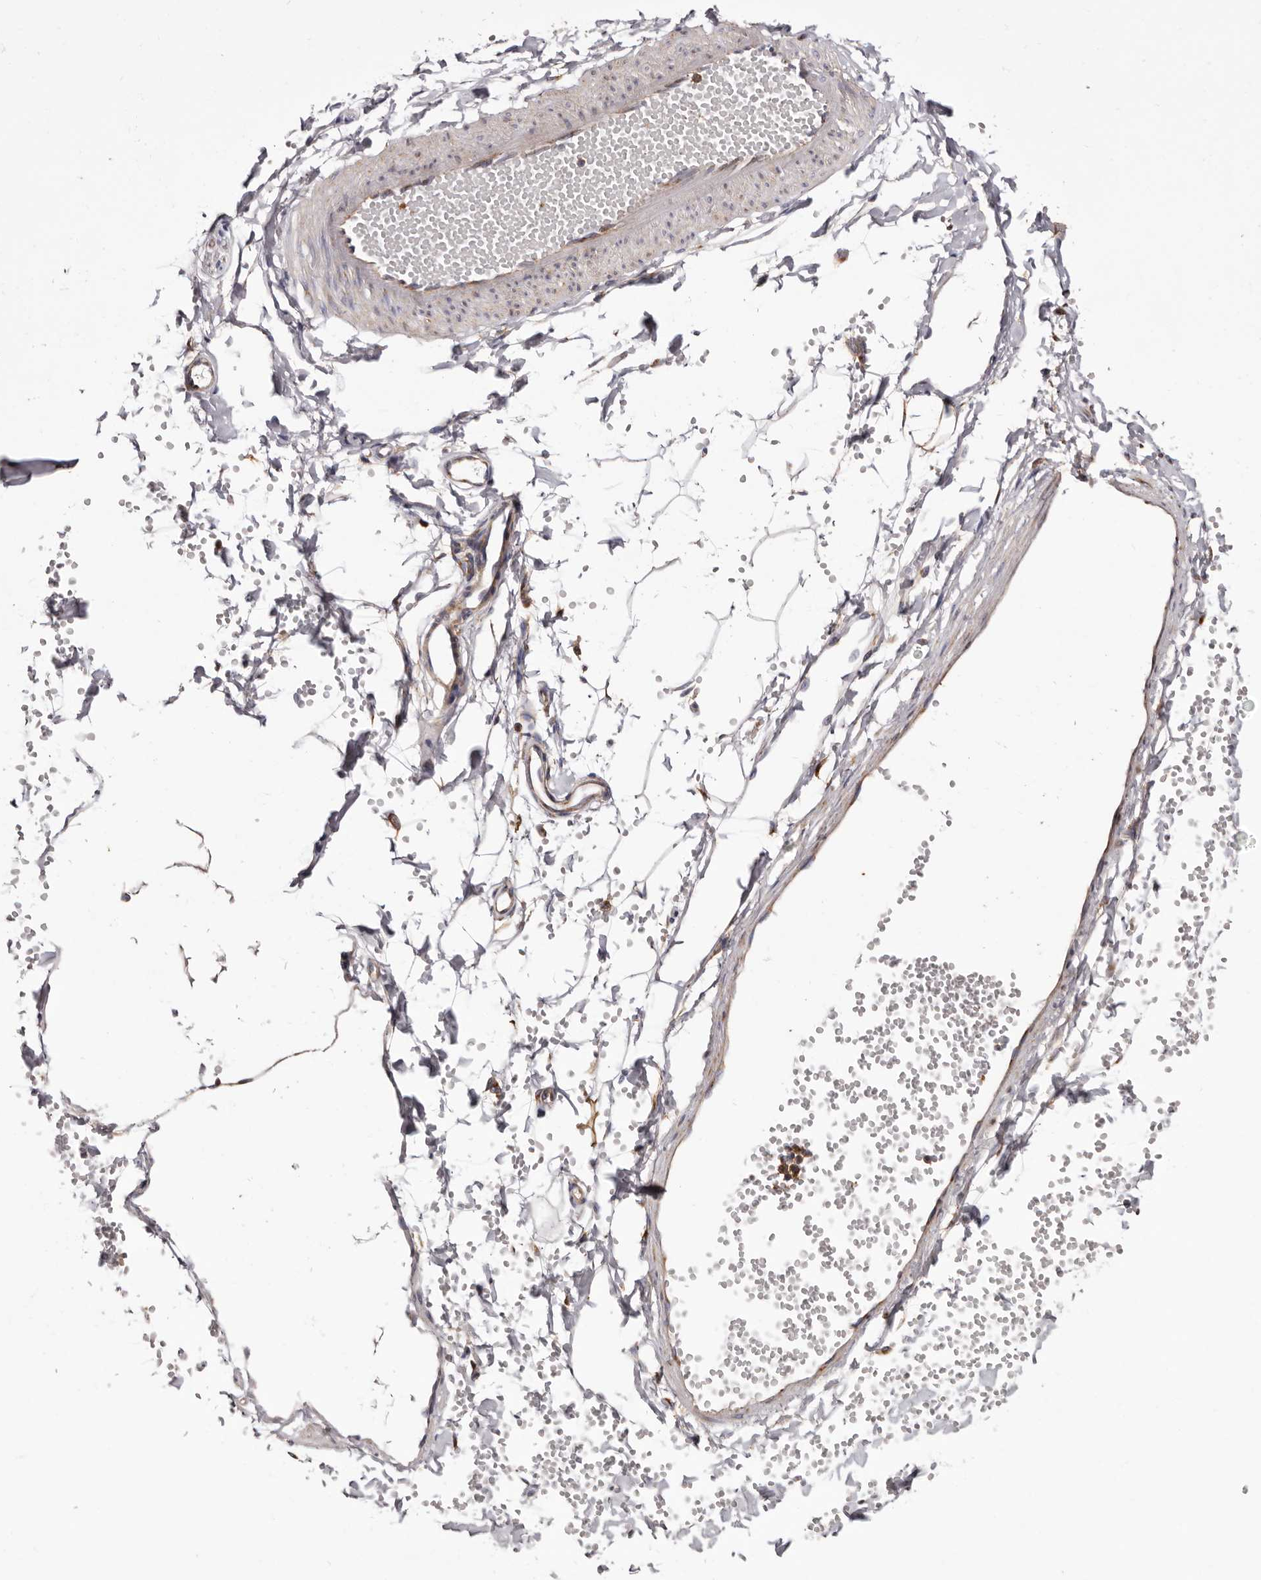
{"staining": {"intensity": "weak", "quantity": "25%-75%", "location": "cytoplasmic/membranous"}, "tissue": "adipose tissue", "cell_type": "Adipocytes", "image_type": "normal", "snomed": [{"axis": "morphology", "description": "Normal tissue, NOS"}, {"axis": "topography", "description": "Breast"}], "caption": "This photomicrograph exhibits IHC staining of normal adipose tissue, with low weak cytoplasmic/membranous positivity in about 25%-75% of adipocytes.", "gene": "COQ8B", "patient": {"sex": "female", "age": 23}}